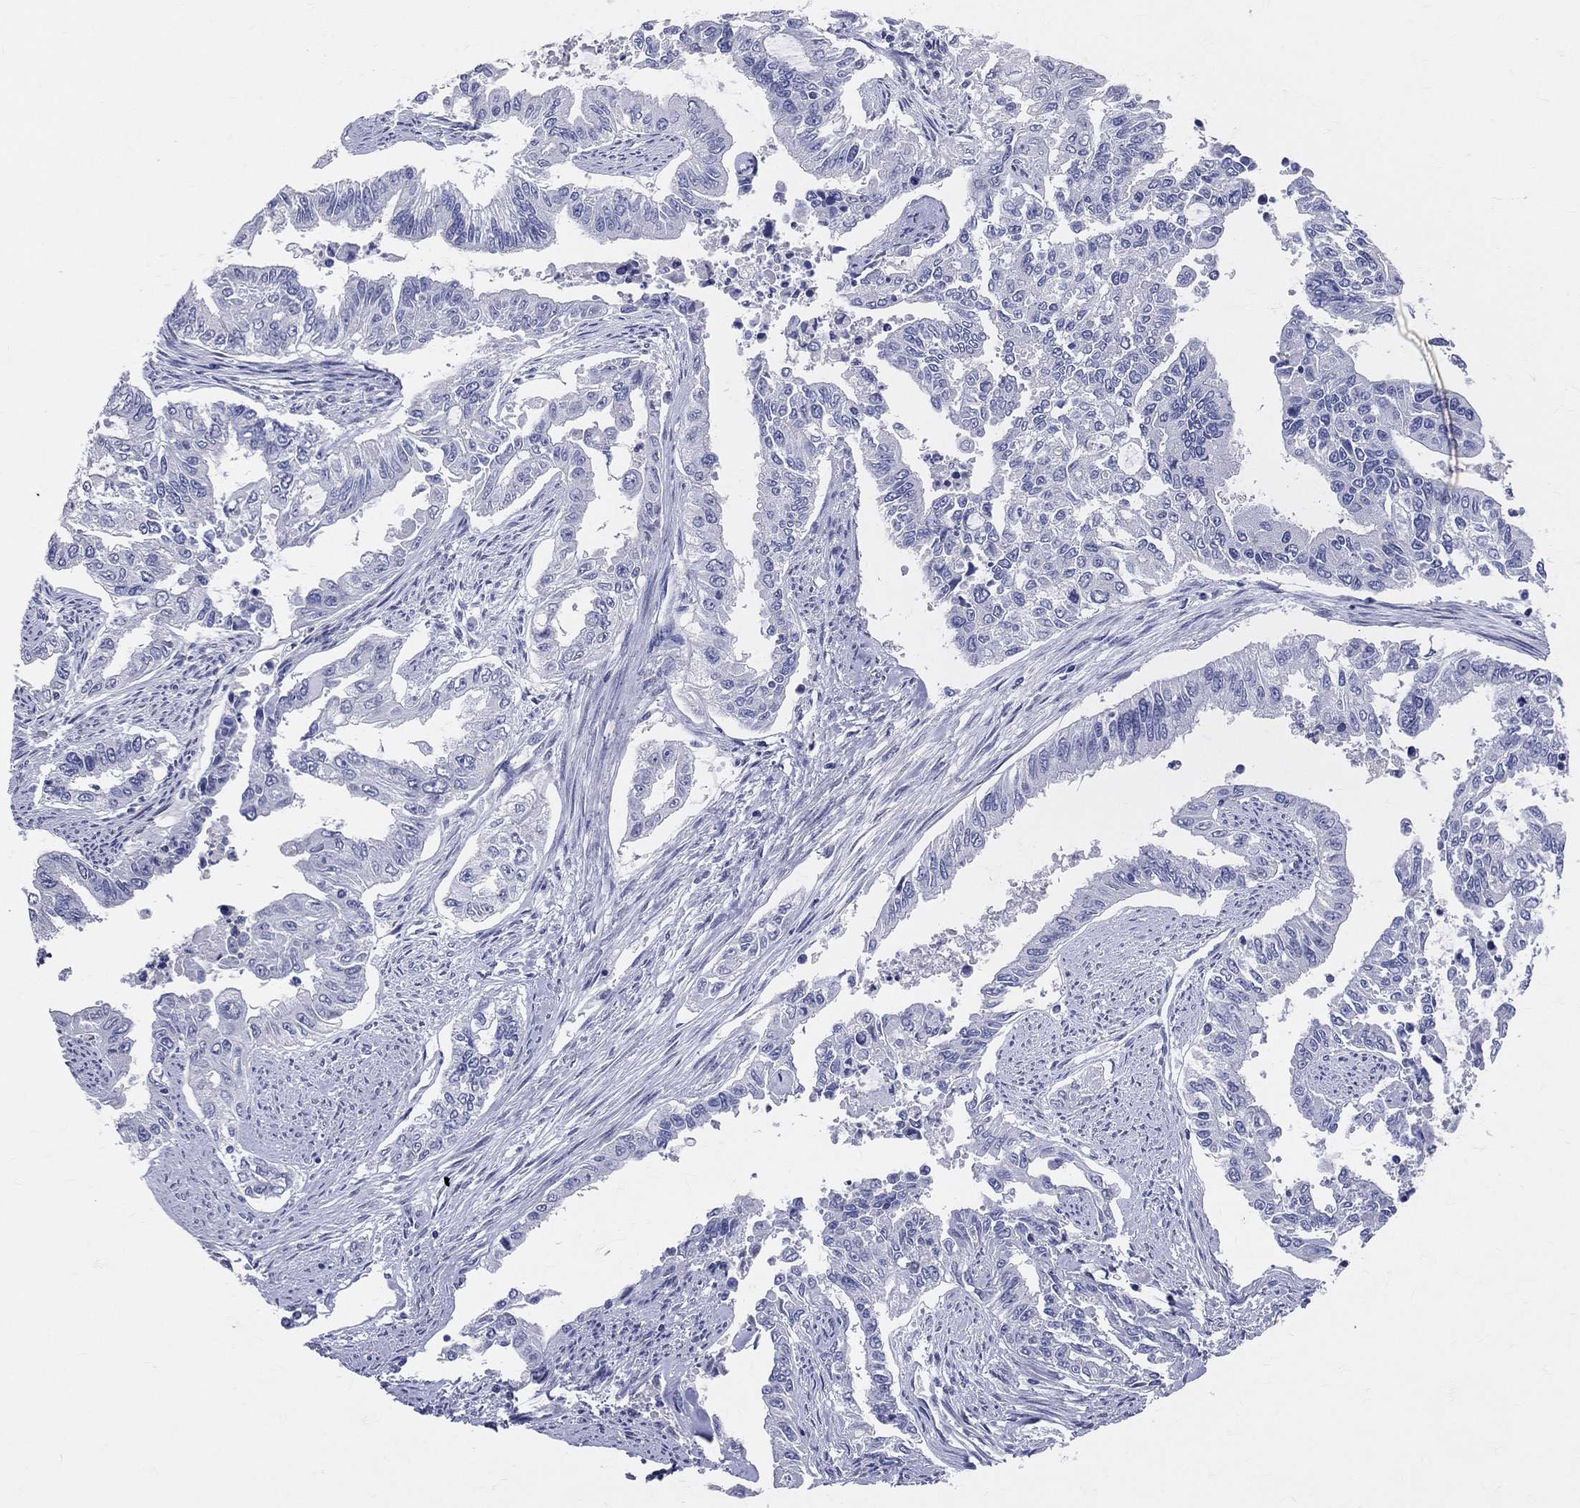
{"staining": {"intensity": "negative", "quantity": "none", "location": "none"}, "tissue": "endometrial cancer", "cell_type": "Tumor cells", "image_type": "cancer", "snomed": [{"axis": "morphology", "description": "Adenocarcinoma, NOS"}, {"axis": "topography", "description": "Uterus"}], "caption": "This is an IHC image of human endometrial cancer (adenocarcinoma). There is no positivity in tumor cells.", "gene": "LAT", "patient": {"sex": "female", "age": 59}}